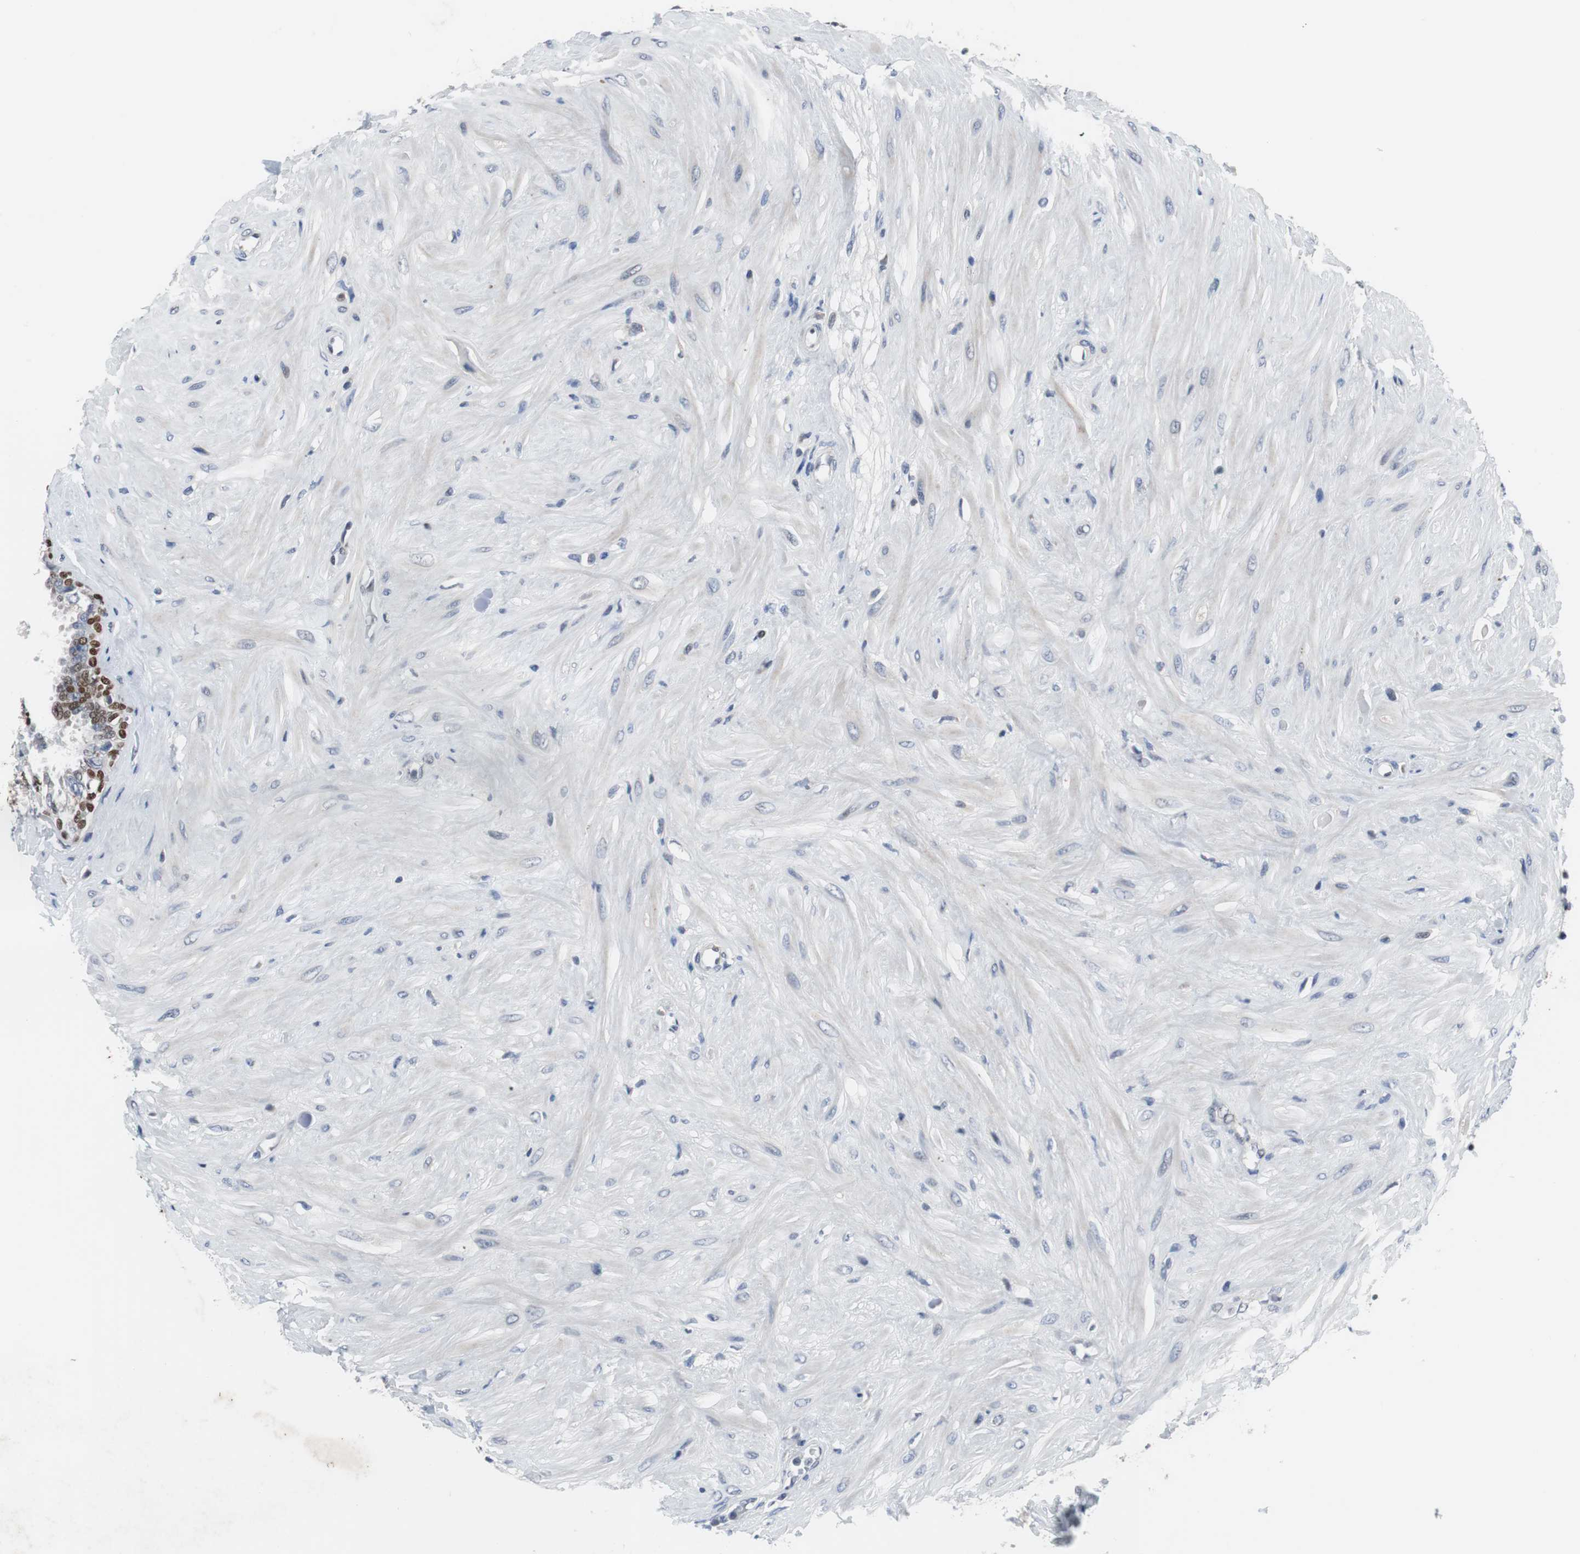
{"staining": {"intensity": "moderate", "quantity": "25%-75%", "location": "nuclear"}, "tissue": "seminal vesicle", "cell_type": "Glandular cells", "image_type": "normal", "snomed": [{"axis": "morphology", "description": "Normal tissue, NOS"}, {"axis": "topography", "description": "Seminal veicle"}], "caption": "IHC (DAB) staining of normal human seminal vesicle demonstrates moderate nuclear protein expression in about 25%-75% of glandular cells. (DAB = brown stain, brightfield microscopy at high magnification).", "gene": "TP63", "patient": {"sex": "male", "age": 61}}